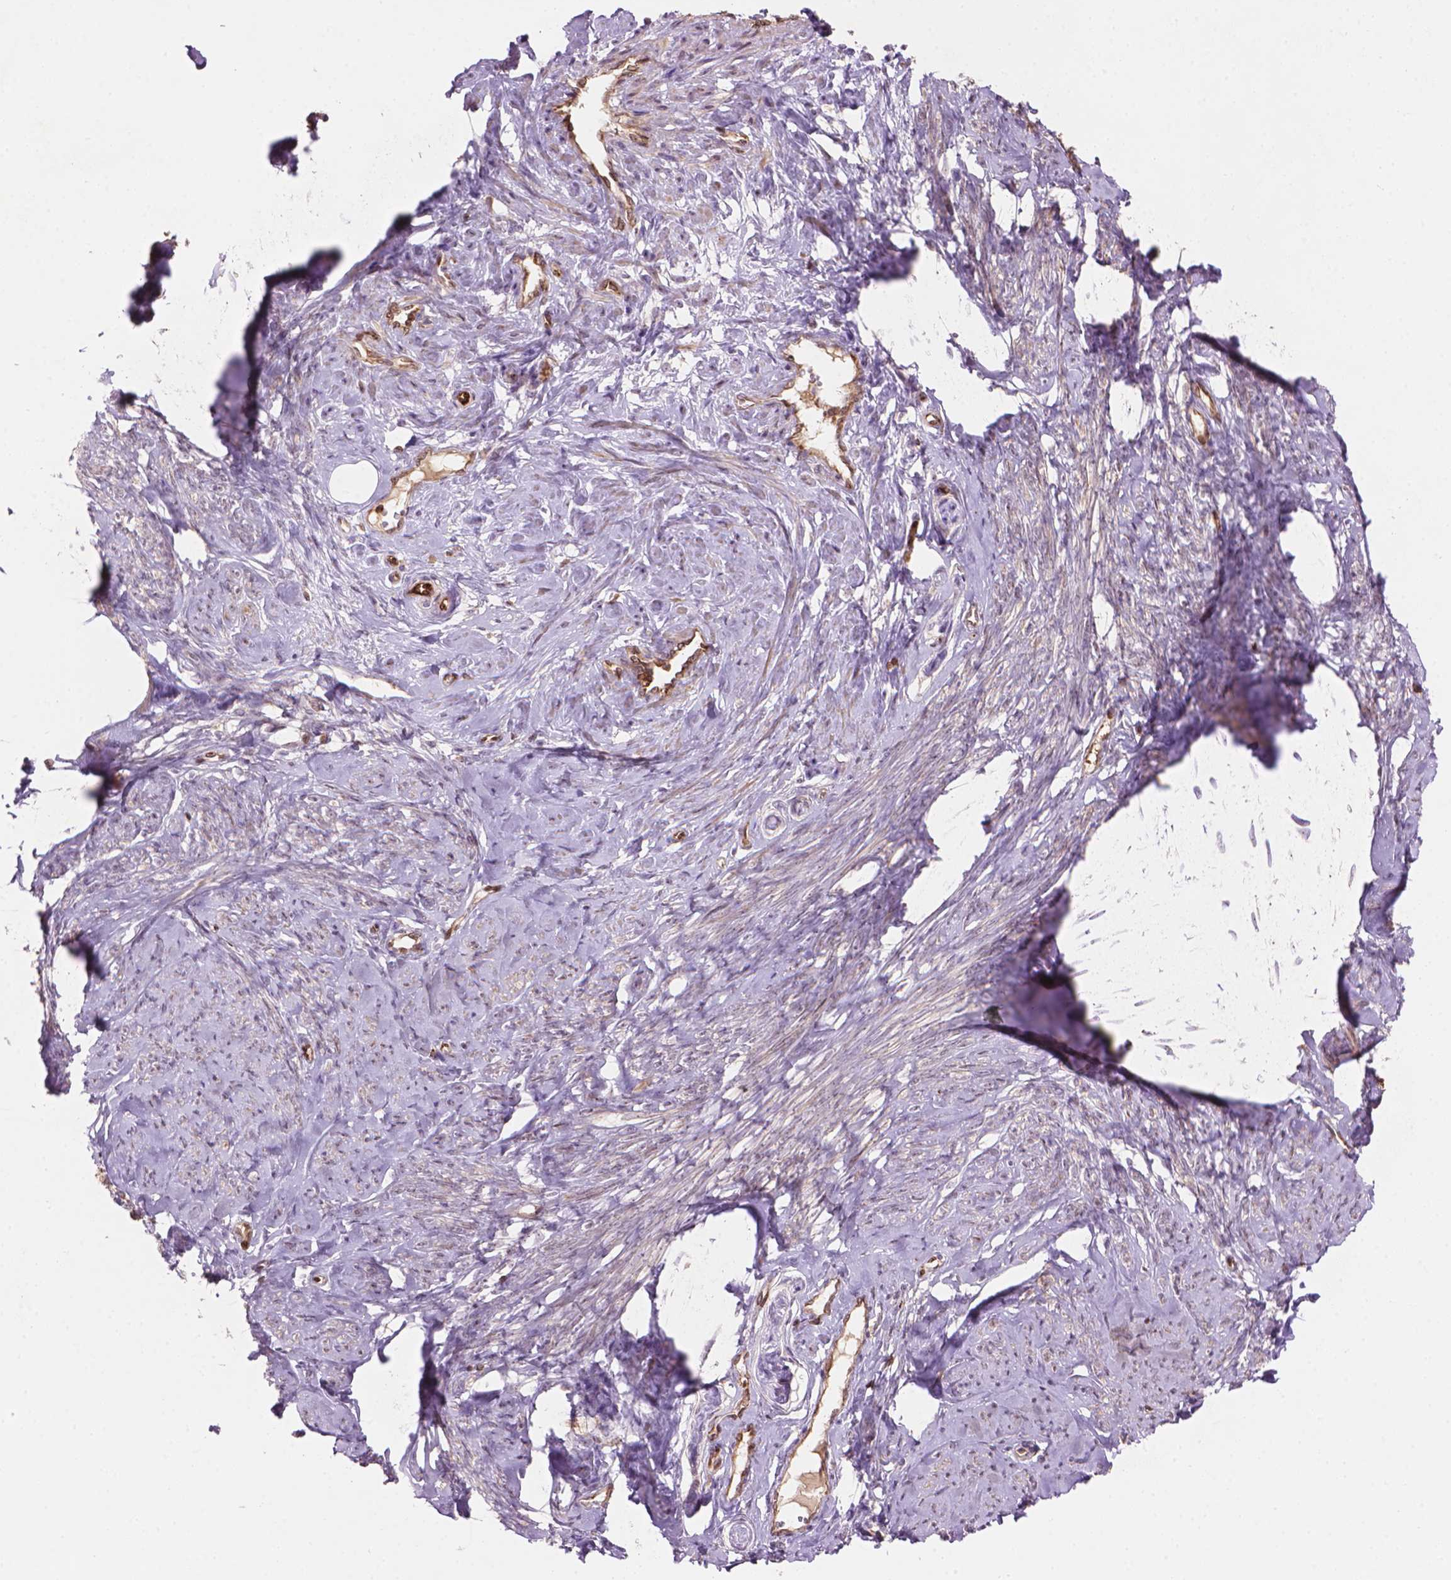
{"staining": {"intensity": "weak", "quantity": "25%-75%", "location": "cytoplasmic/membranous"}, "tissue": "smooth muscle", "cell_type": "Smooth muscle cells", "image_type": "normal", "snomed": [{"axis": "morphology", "description": "Normal tissue, NOS"}, {"axis": "topography", "description": "Smooth muscle"}], "caption": "Immunohistochemistry photomicrograph of benign smooth muscle: human smooth muscle stained using immunohistochemistry displays low levels of weak protein expression localized specifically in the cytoplasmic/membranous of smooth muscle cells, appearing as a cytoplasmic/membranous brown color.", "gene": "SMC2", "patient": {"sex": "female", "age": 48}}